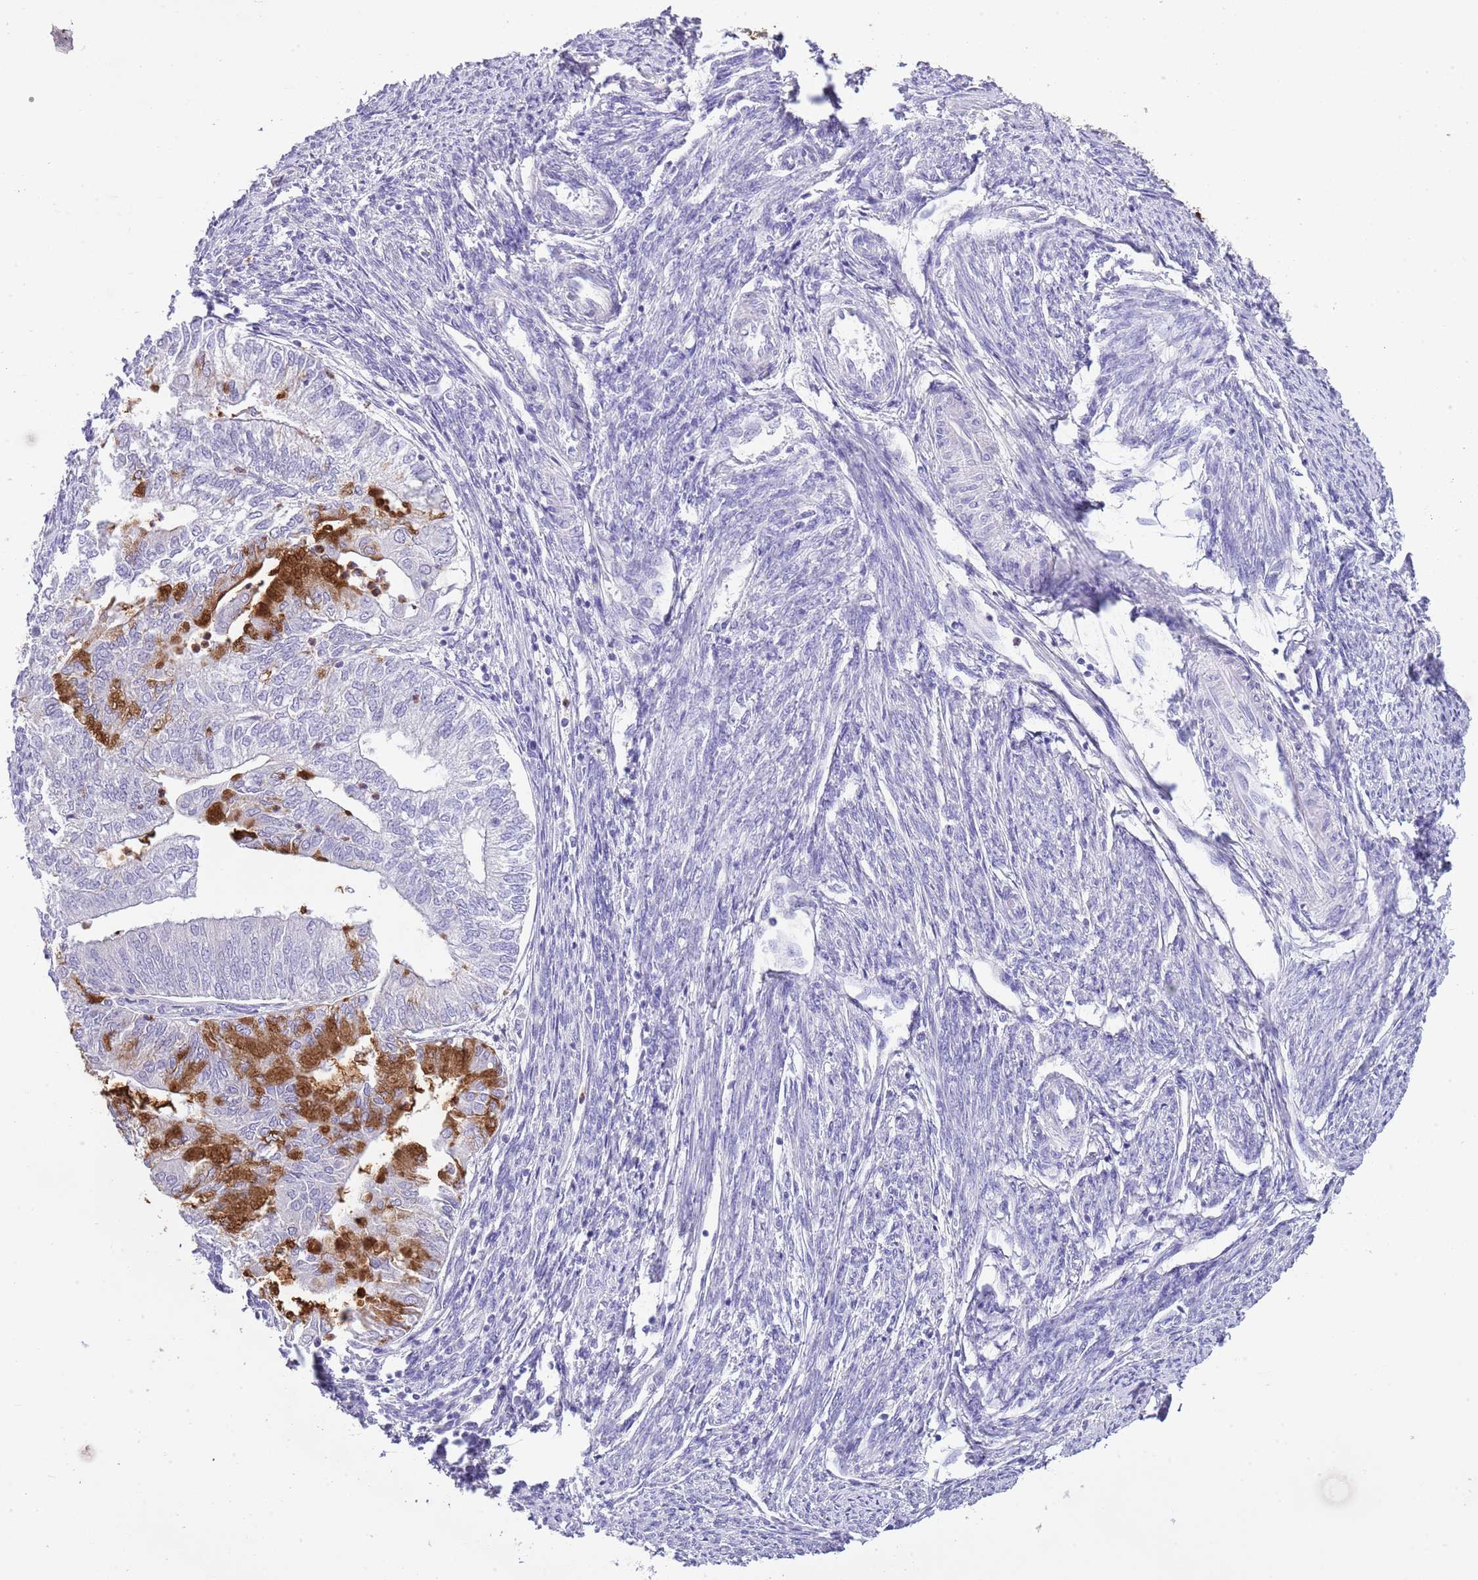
{"staining": {"intensity": "negative", "quantity": "none", "location": "none"}, "tissue": "smooth muscle", "cell_type": "Smooth muscle cells", "image_type": "normal", "snomed": [{"axis": "morphology", "description": "Normal tissue, NOS"}, {"axis": "topography", "description": "Smooth muscle"}, {"axis": "topography", "description": "Uterus"}], "caption": "Smooth muscle cells show no significant staining in unremarkable smooth muscle. (DAB (3,3'-diaminobenzidine) immunohistochemistry, high magnification).", "gene": "OR2Z1", "patient": {"sex": "female", "age": 59}}